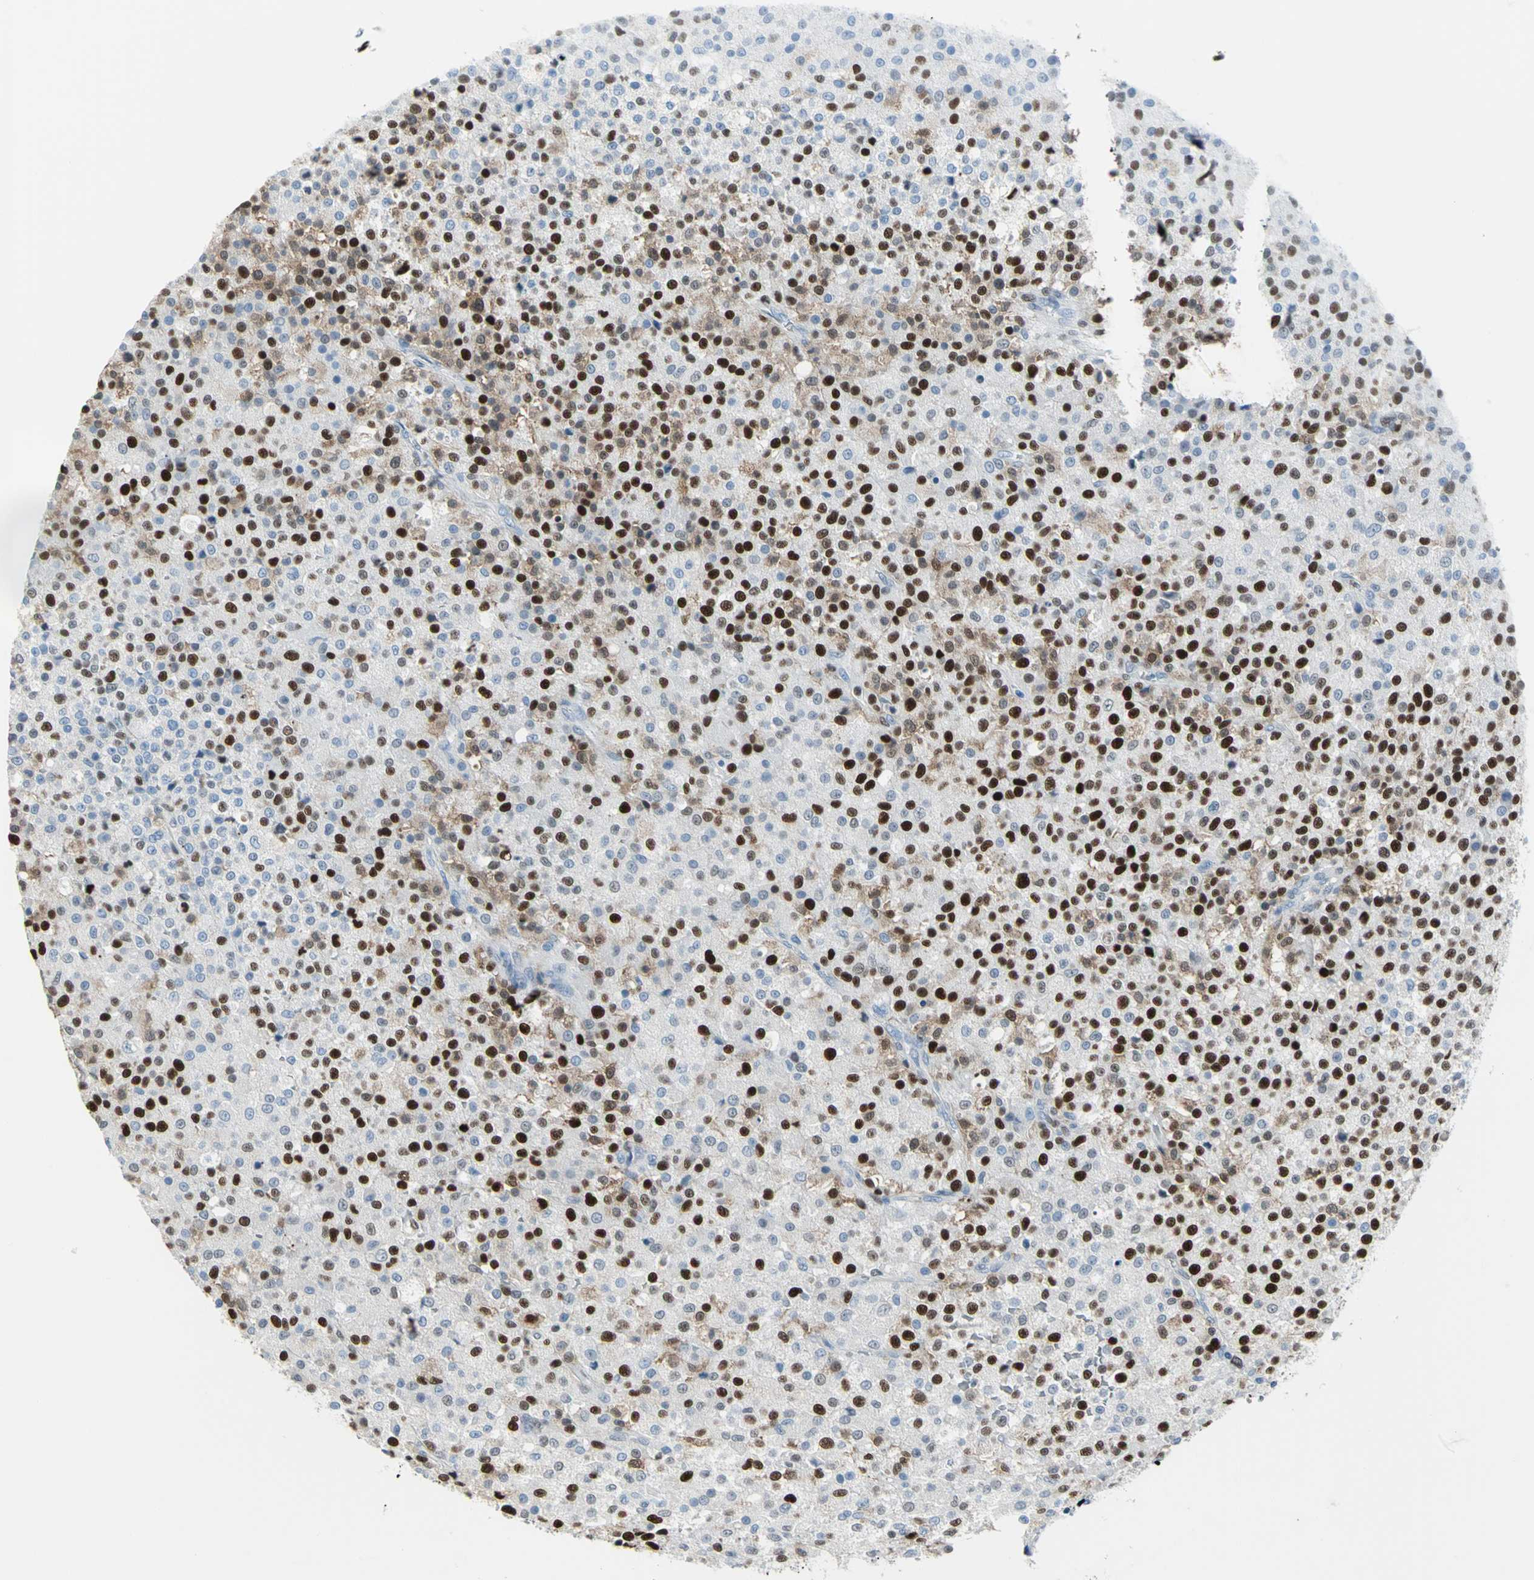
{"staining": {"intensity": "strong", "quantity": "25%-75%", "location": "cytoplasmic/membranous"}, "tissue": "testis cancer", "cell_type": "Tumor cells", "image_type": "cancer", "snomed": [{"axis": "morphology", "description": "Seminoma, NOS"}, {"axis": "topography", "description": "Testis"}], "caption": "High-power microscopy captured an IHC image of testis cancer (seminoma), revealing strong cytoplasmic/membranous expression in about 25%-75% of tumor cells.", "gene": "MCM3", "patient": {"sex": "male", "age": 59}}